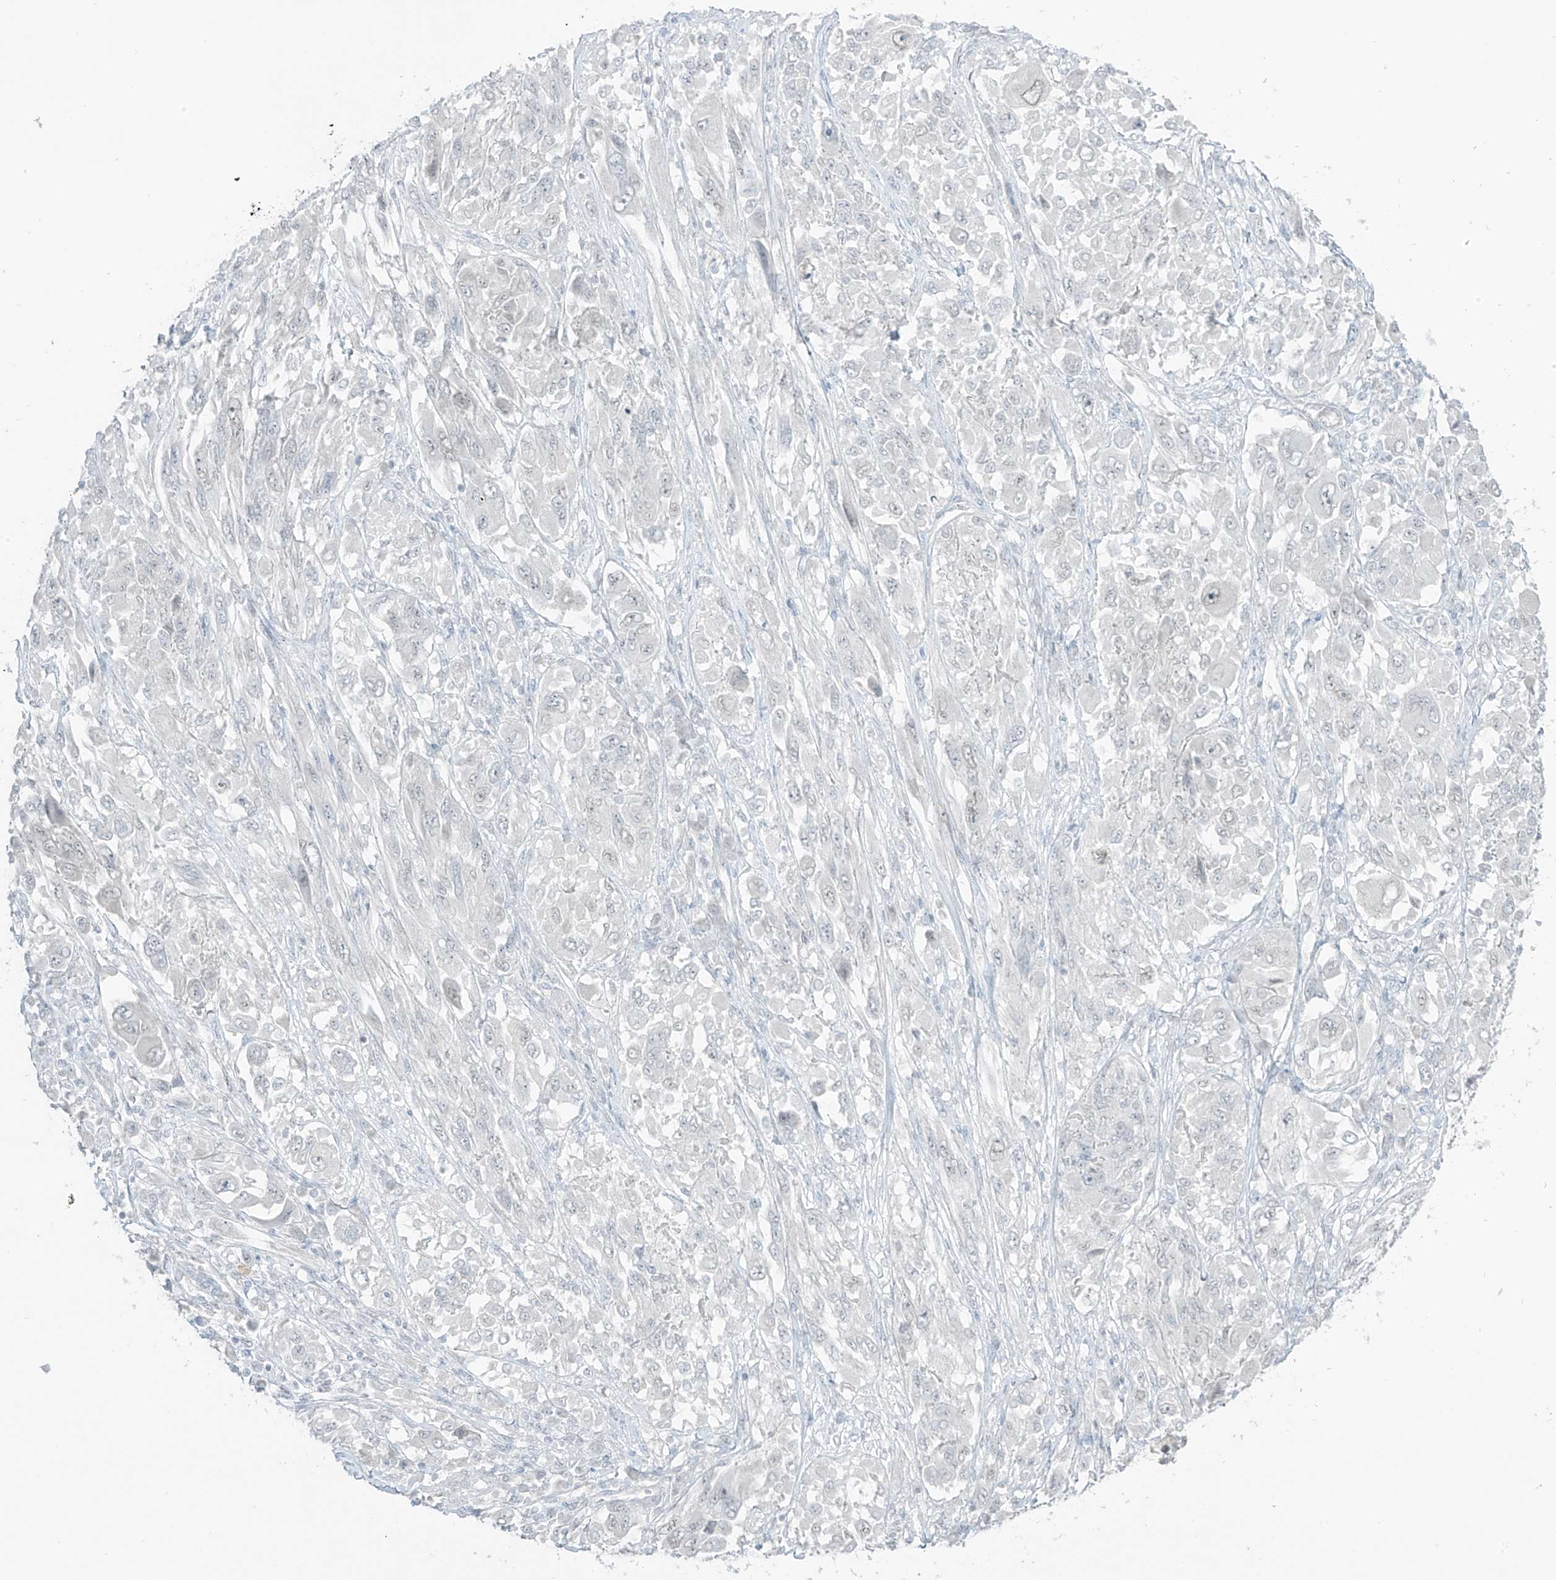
{"staining": {"intensity": "negative", "quantity": "none", "location": "none"}, "tissue": "melanoma", "cell_type": "Tumor cells", "image_type": "cancer", "snomed": [{"axis": "morphology", "description": "Malignant melanoma, NOS"}, {"axis": "topography", "description": "Skin"}], "caption": "This is a photomicrograph of immunohistochemistry staining of melanoma, which shows no positivity in tumor cells. (Immunohistochemistry (ihc), brightfield microscopy, high magnification).", "gene": "PRDM6", "patient": {"sex": "female", "age": 91}}